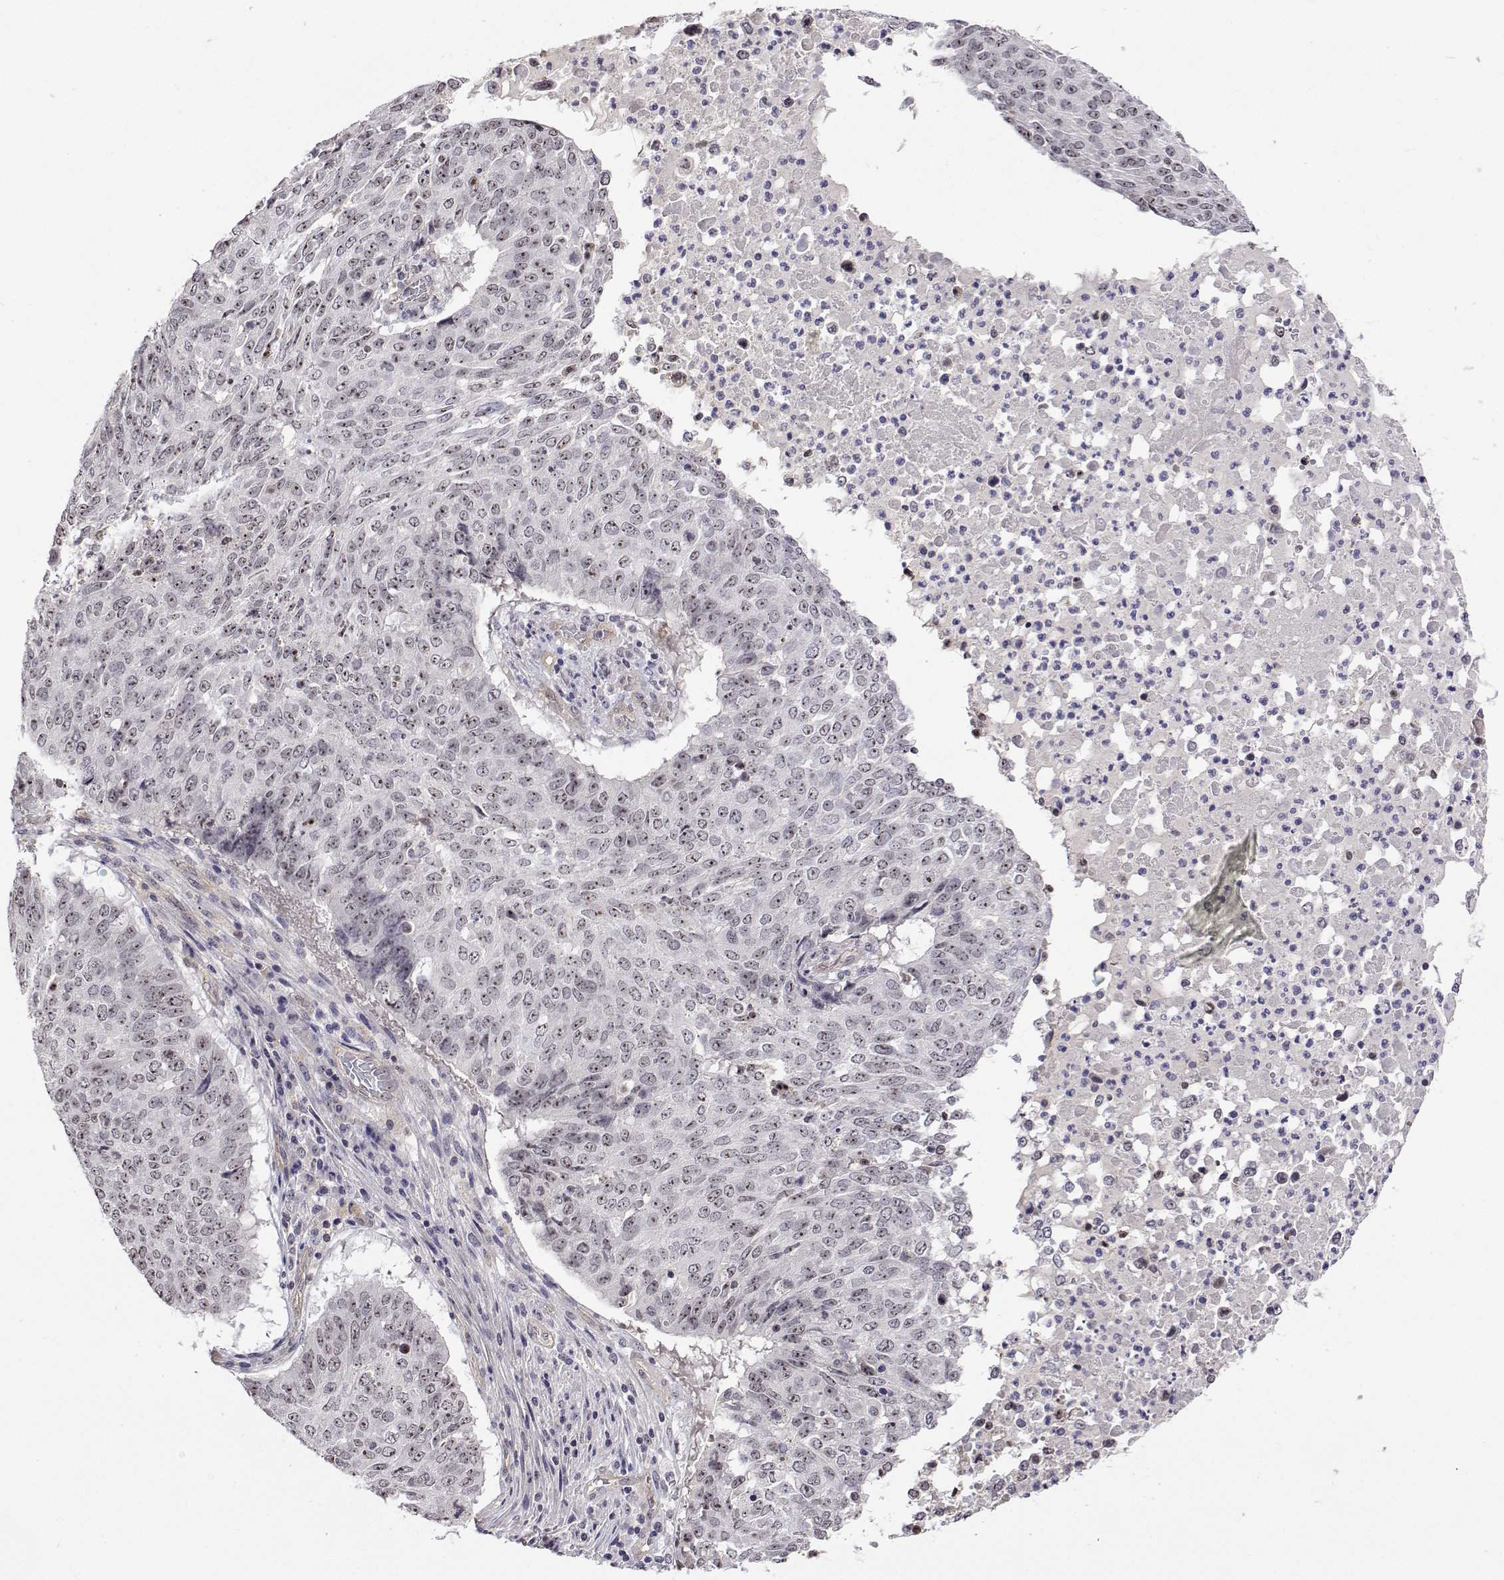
{"staining": {"intensity": "weak", "quantity": "25%-75%", "location": "nuclear"}, "tissue": "lung cancer", "cell_type": "Tumor cells", "image_type": "cancer", "snomed": [{"axis": "morphology", "description": "Normal tissue, NOS"}, {"axis": "morphology", "description": "Squamous cell carcinoma, NOS"}, {"axis": "topography", "description": "Bronchus"}, {"axis": "topography", "description": "Lung"}], "caption": "Human squamous cell carcinoma (lung) stained with a brown dye shows weak nuclear positive positivity in about 25%-75% of tumor cells.", "gene": "NHP2", "patient": {"sex": "male", "age": 64}}